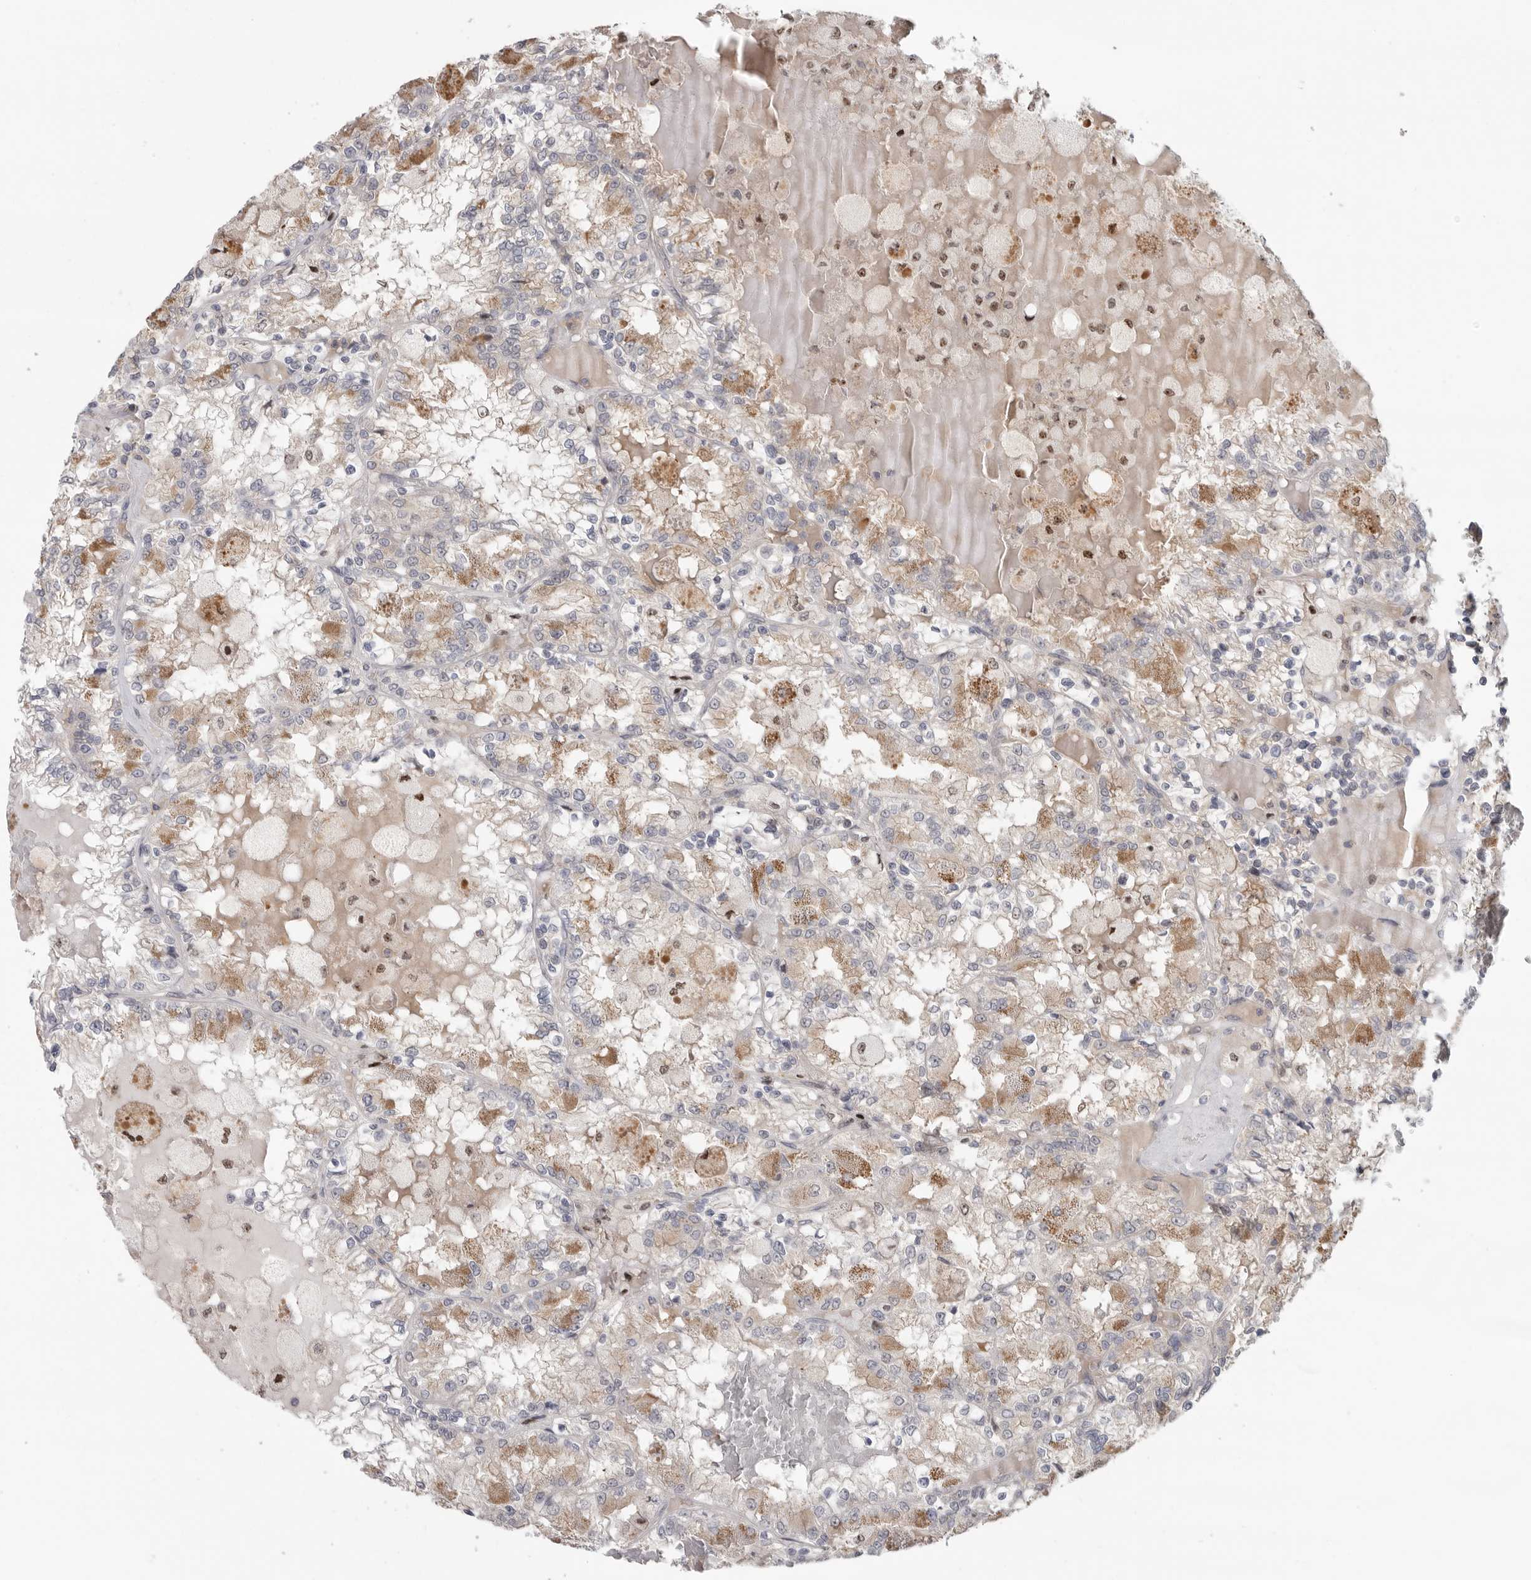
{"staining": {"intensity": "moderate", "quantity": "25%-75%", "location": "cytoplasmic/membranous"}, "tissue": "renal cancer", "cell_type": "Tumor cells", "image_type": "cancer", "snomed": [{"axis": "morphology", "description": "Adenocarcinoma, NOS"}, {"axis": "topography", "description": "Kidney"}], "caption": "Immunohistochemical staining of adenocarcinoma (renal) demonstrates medium levels of moderate cytoplasmic/membranous expression in about 25%-75% of tumor cells.", "gene": "KLK5", "patient": {"sex": "female", "age": 56}}